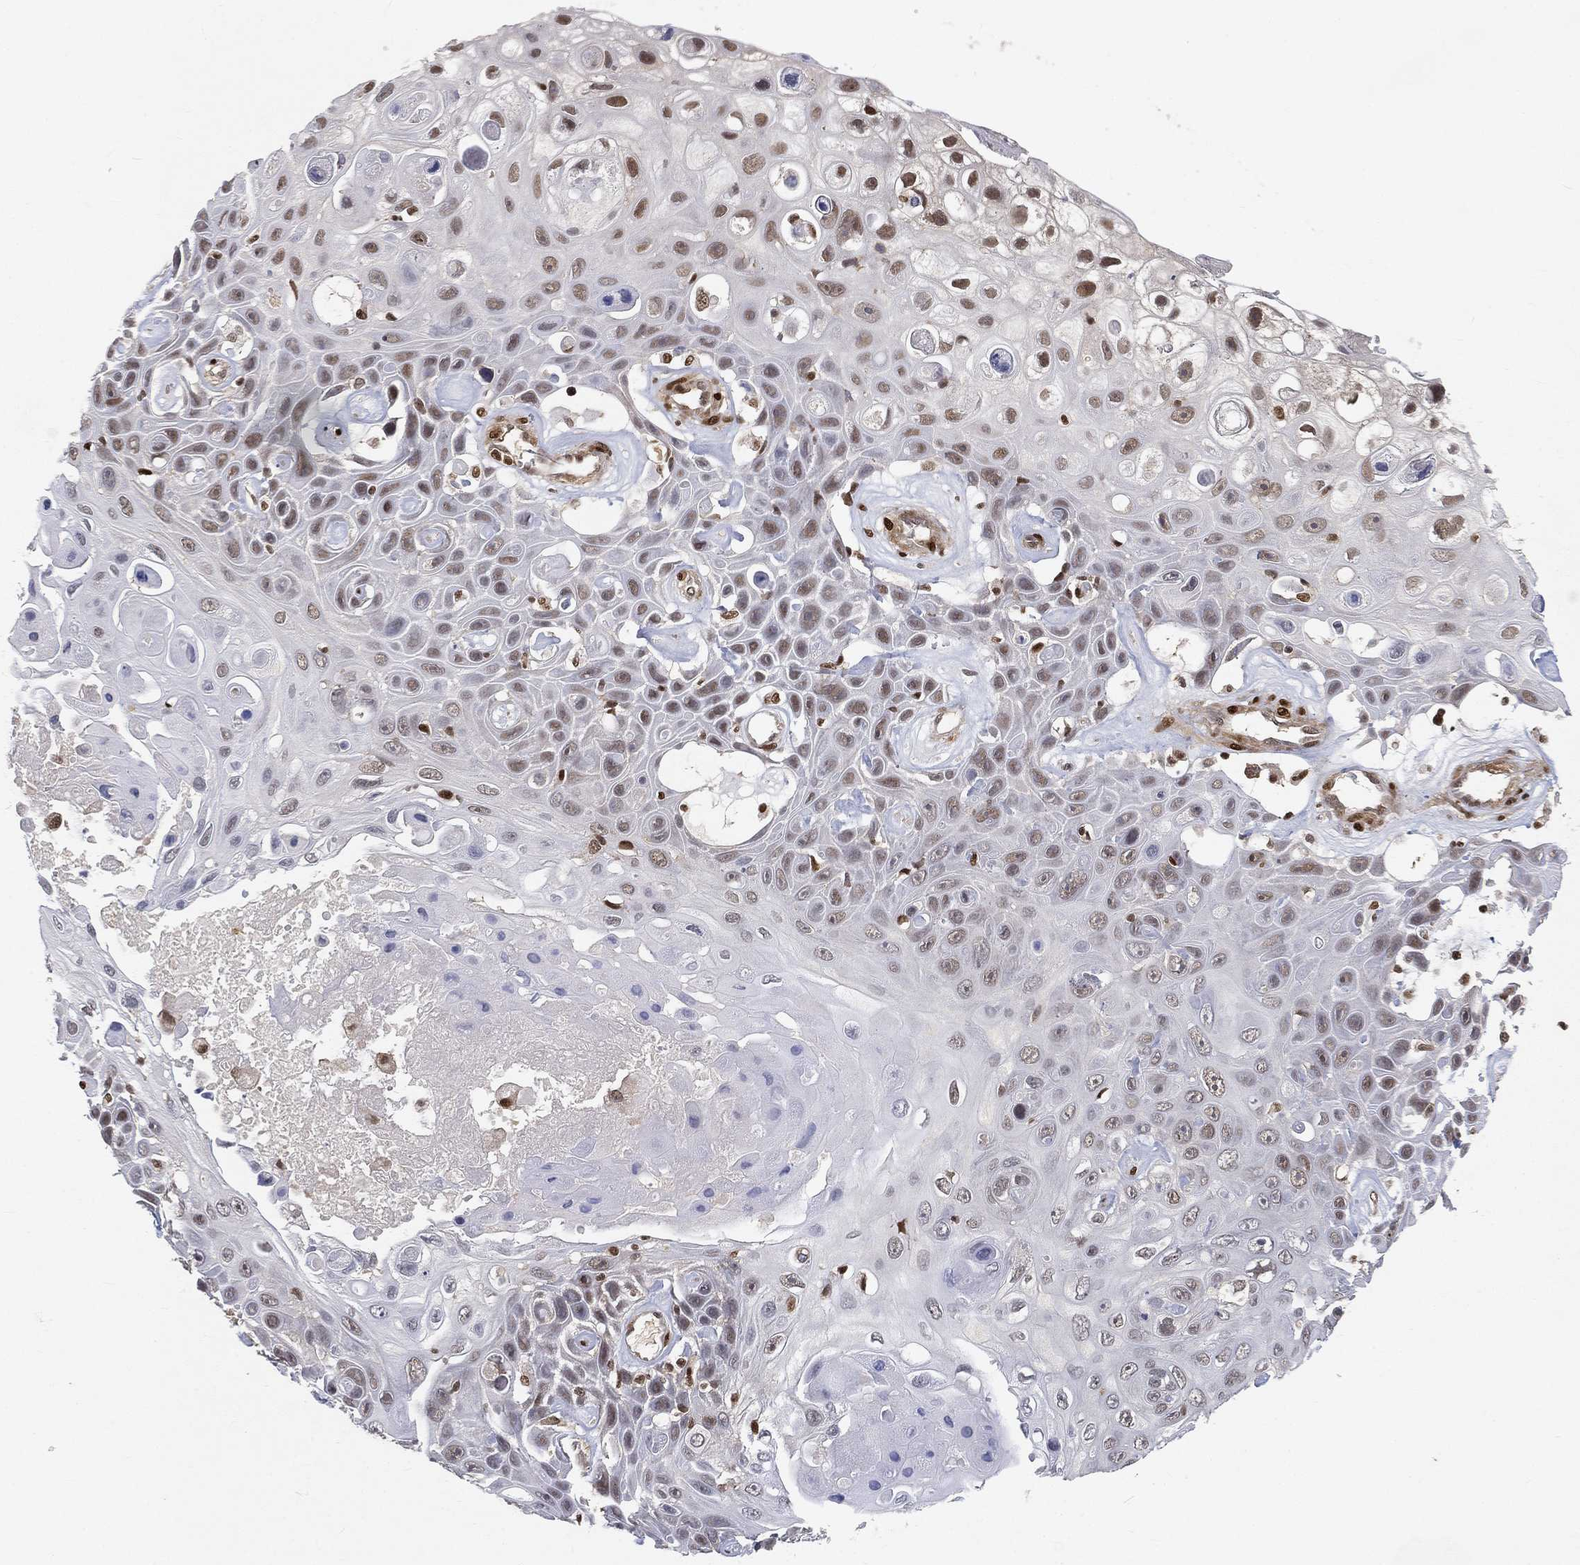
{"staining": {"intensity": "moderate", "quantity": "<25%", "location": "nuclear"}, "tissue": "skin cancer", "cell_type": "Tumor cells", "image_type": "cancer", "snomed": [{"axis": "morphology", "description": "Squamous cell carcinoma, NOS"}, {"axis": "topography", "description": "Skin"}], "caption": "Skin cancer (squamous cell carcinoma) was stained to show a protein in brown. There is low levels of moderate nuclear positivity in approximately <25% of tumor cells.", "gene": "CRTC3", "patient": {"sex": "male", "age": 82}}